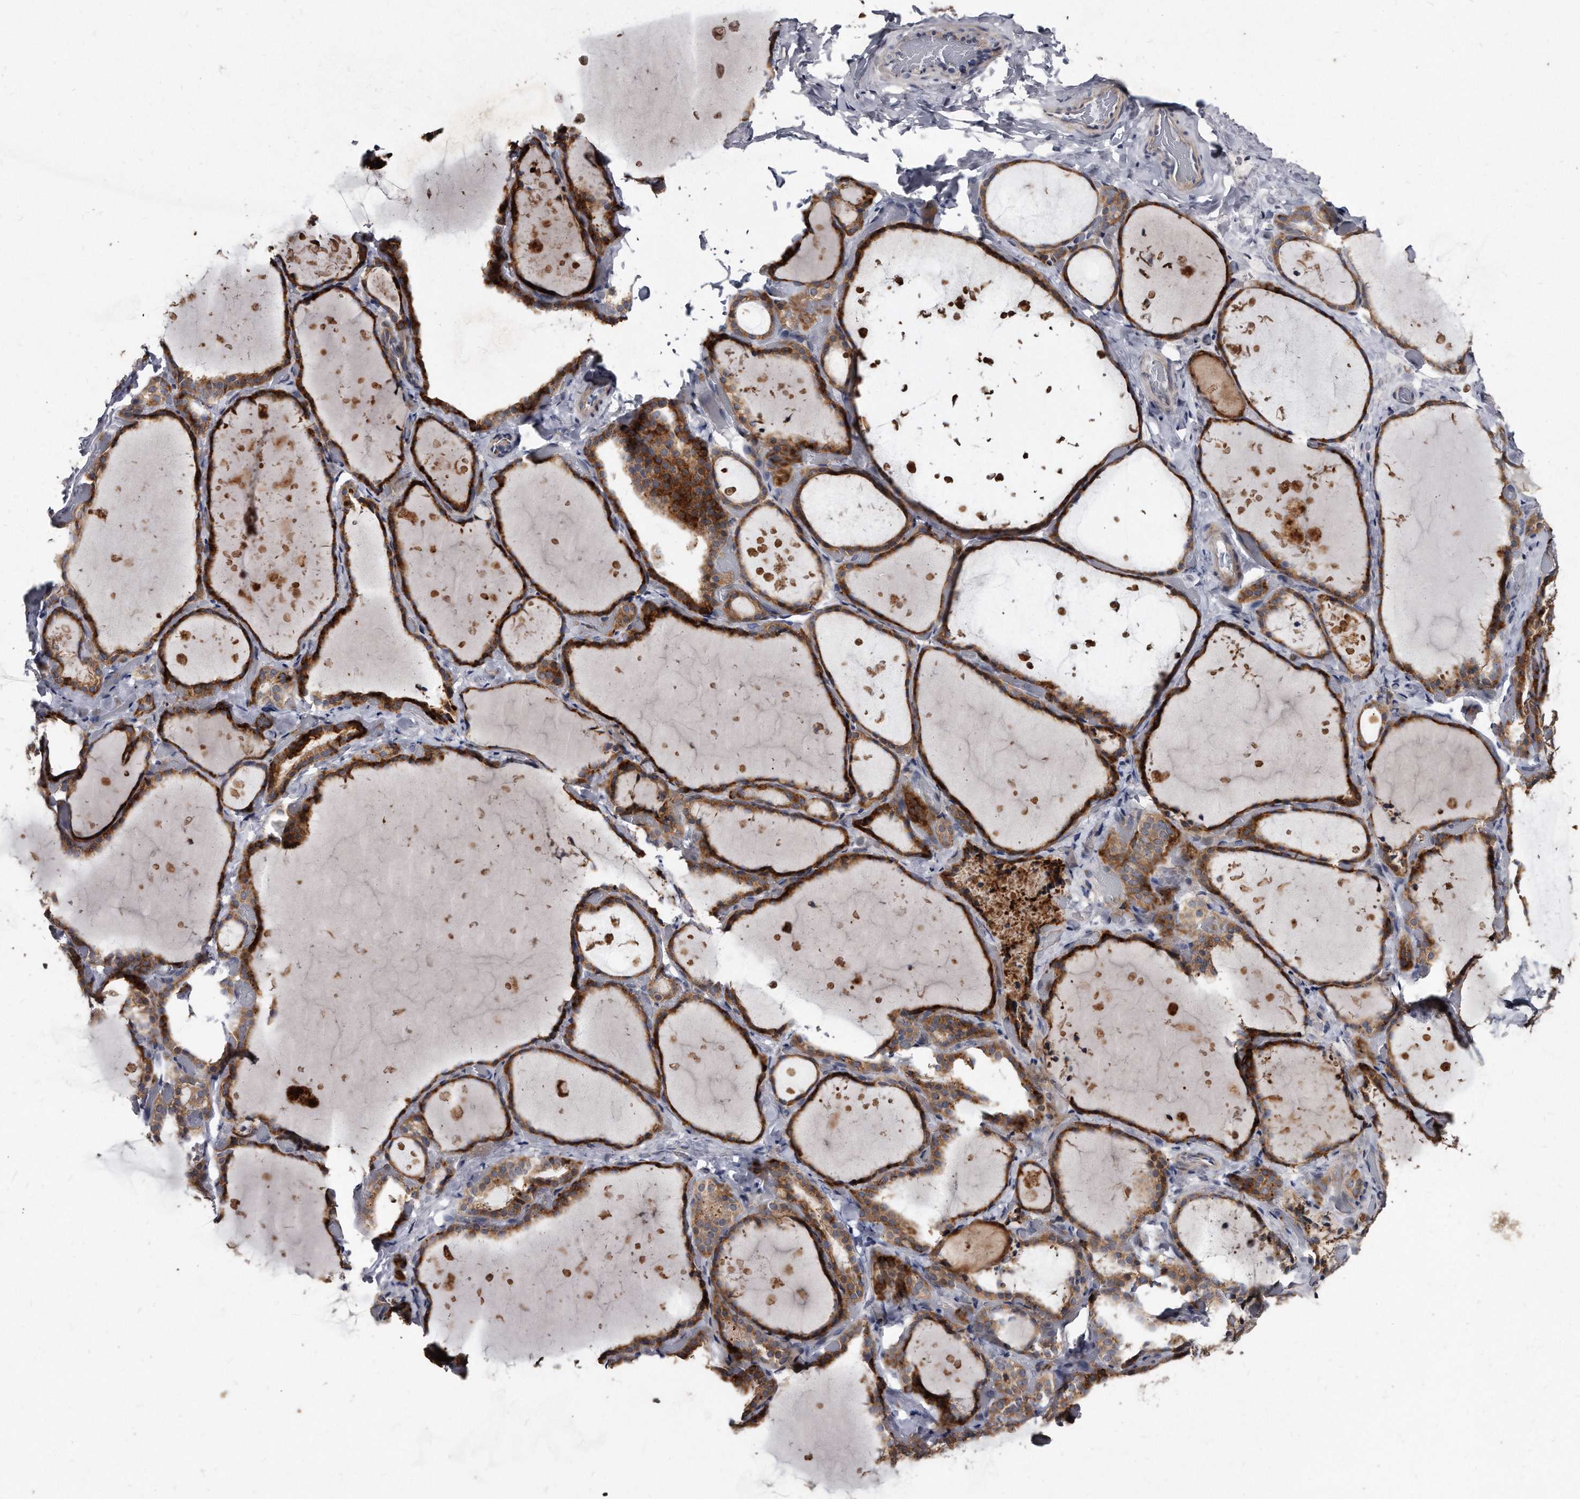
{"staining": {"intensity": "strong", "quantity": ">75%", "location": "cytoplasmic/membranous"}, "tissue": "thyroid gland", "cell_type": "Glandular cells", "image_type": "normal", "snomed": [{"axis": "morphology", "description": "Normal tissue, NOS"}, {"axis": "topography", "description": "Thyroid gland"}], "caption": "A photomicrograph of human thyroid gland stained for a protein shows strong cytoplasmic/membranous brown staining in glandular cells. The staining was performed using DAB to visualize the protein expression in brown, while the nuclei were stained in blue with hematoxylin (Magnification: 20x).", "gene": "KLHDC3", "patient": {"sex": "female", "age": 44}}